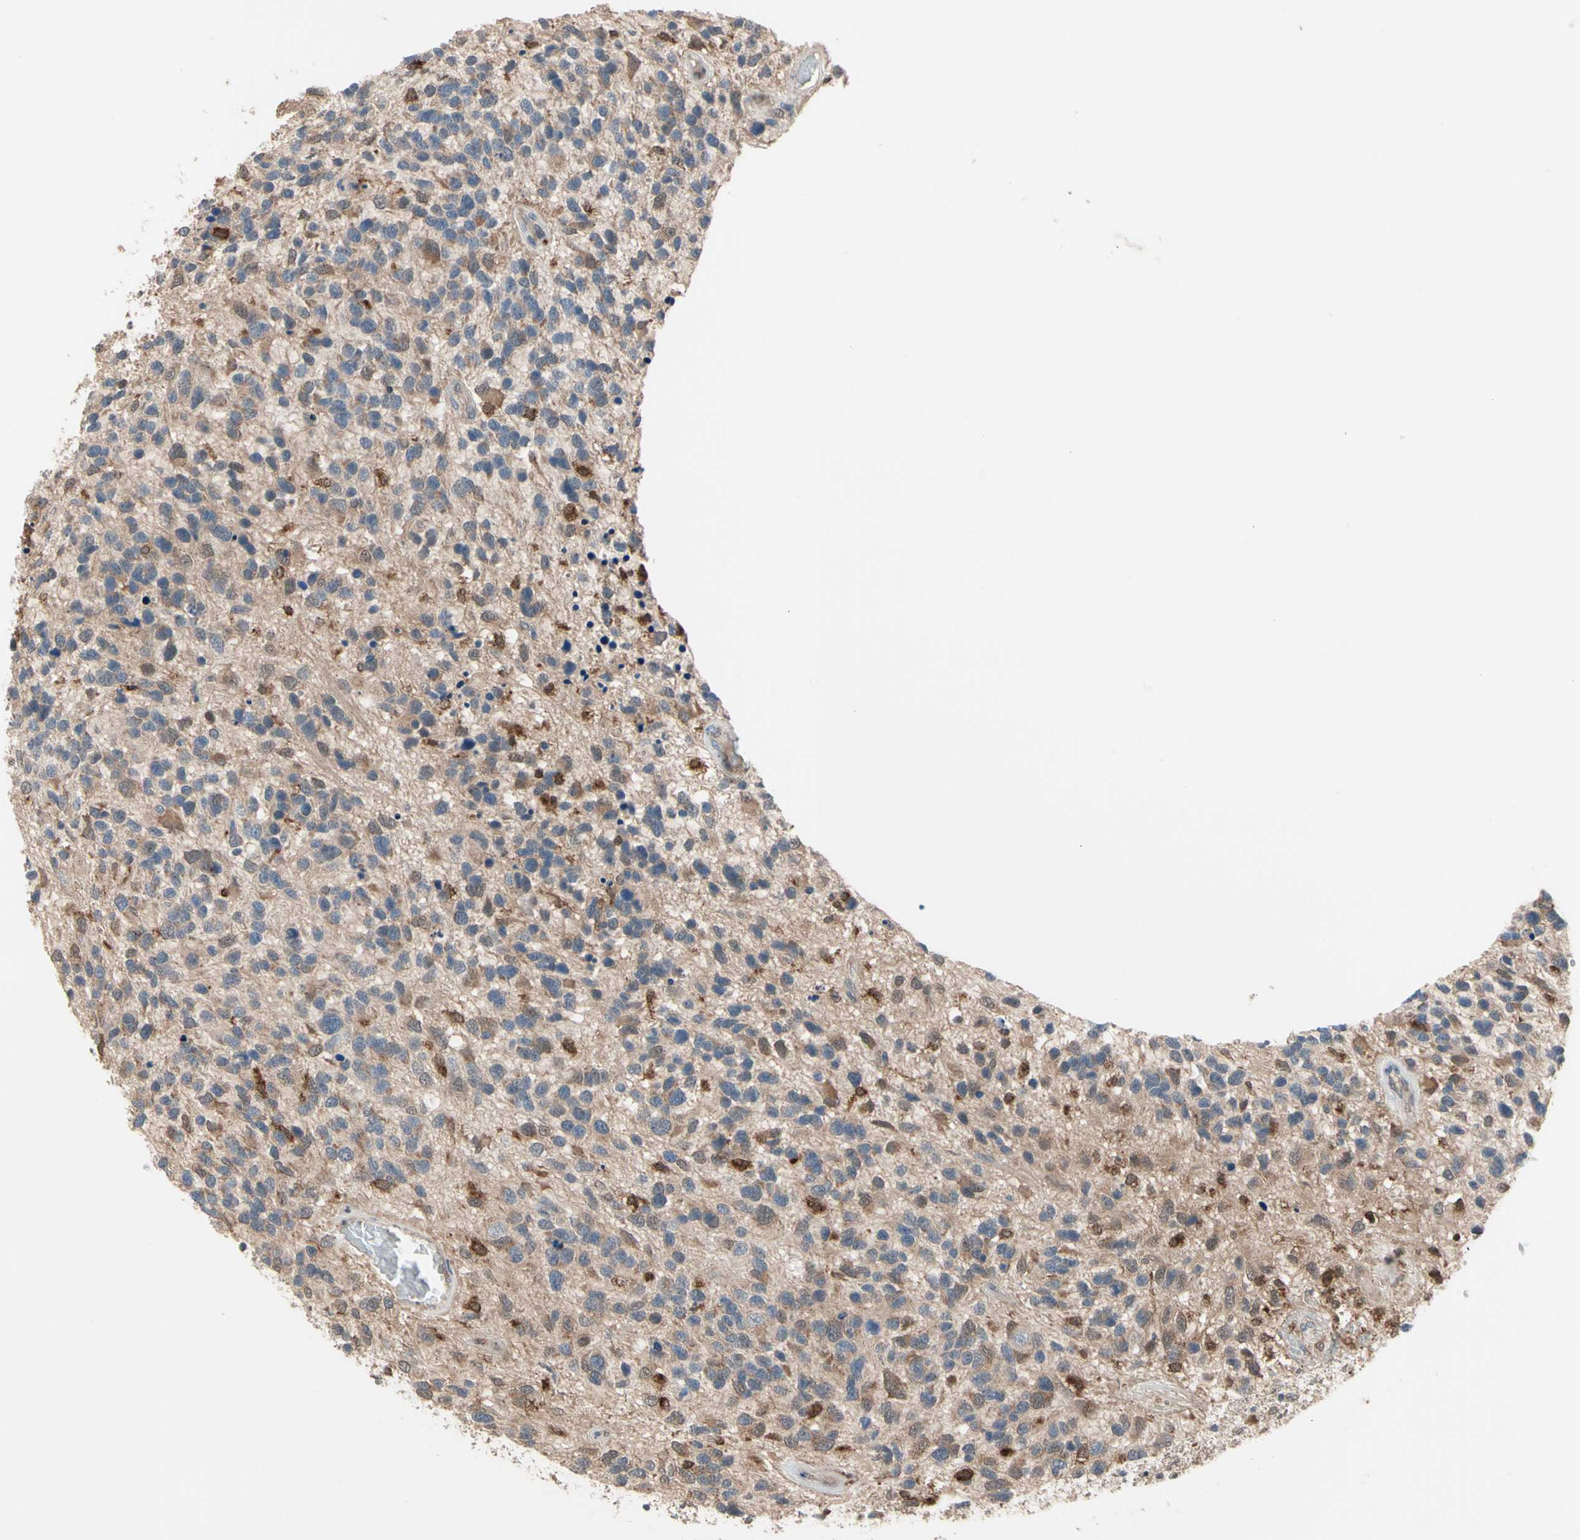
{"staining": {"intensity": "weak", "quantity": "25%-75%", "location": "cytoplasmic/membranous"}, "tissue": "glioma", "cell_type": "Tumor cells", "image_type": "cancer", "snomed": [{"axis": "morphology", "description": "Glioma, malignant, High grade"}, {"axis": "topography", "description": "Brain"}], "caption": "Protein analysis of high-grade glioma (malignant) tissue displays weak cytoplasmic/membranous positivity in approximately 25%-75% of tumor cells.", "gene": "MTHFS", "patient": {"sex": "female", "age": 58}}